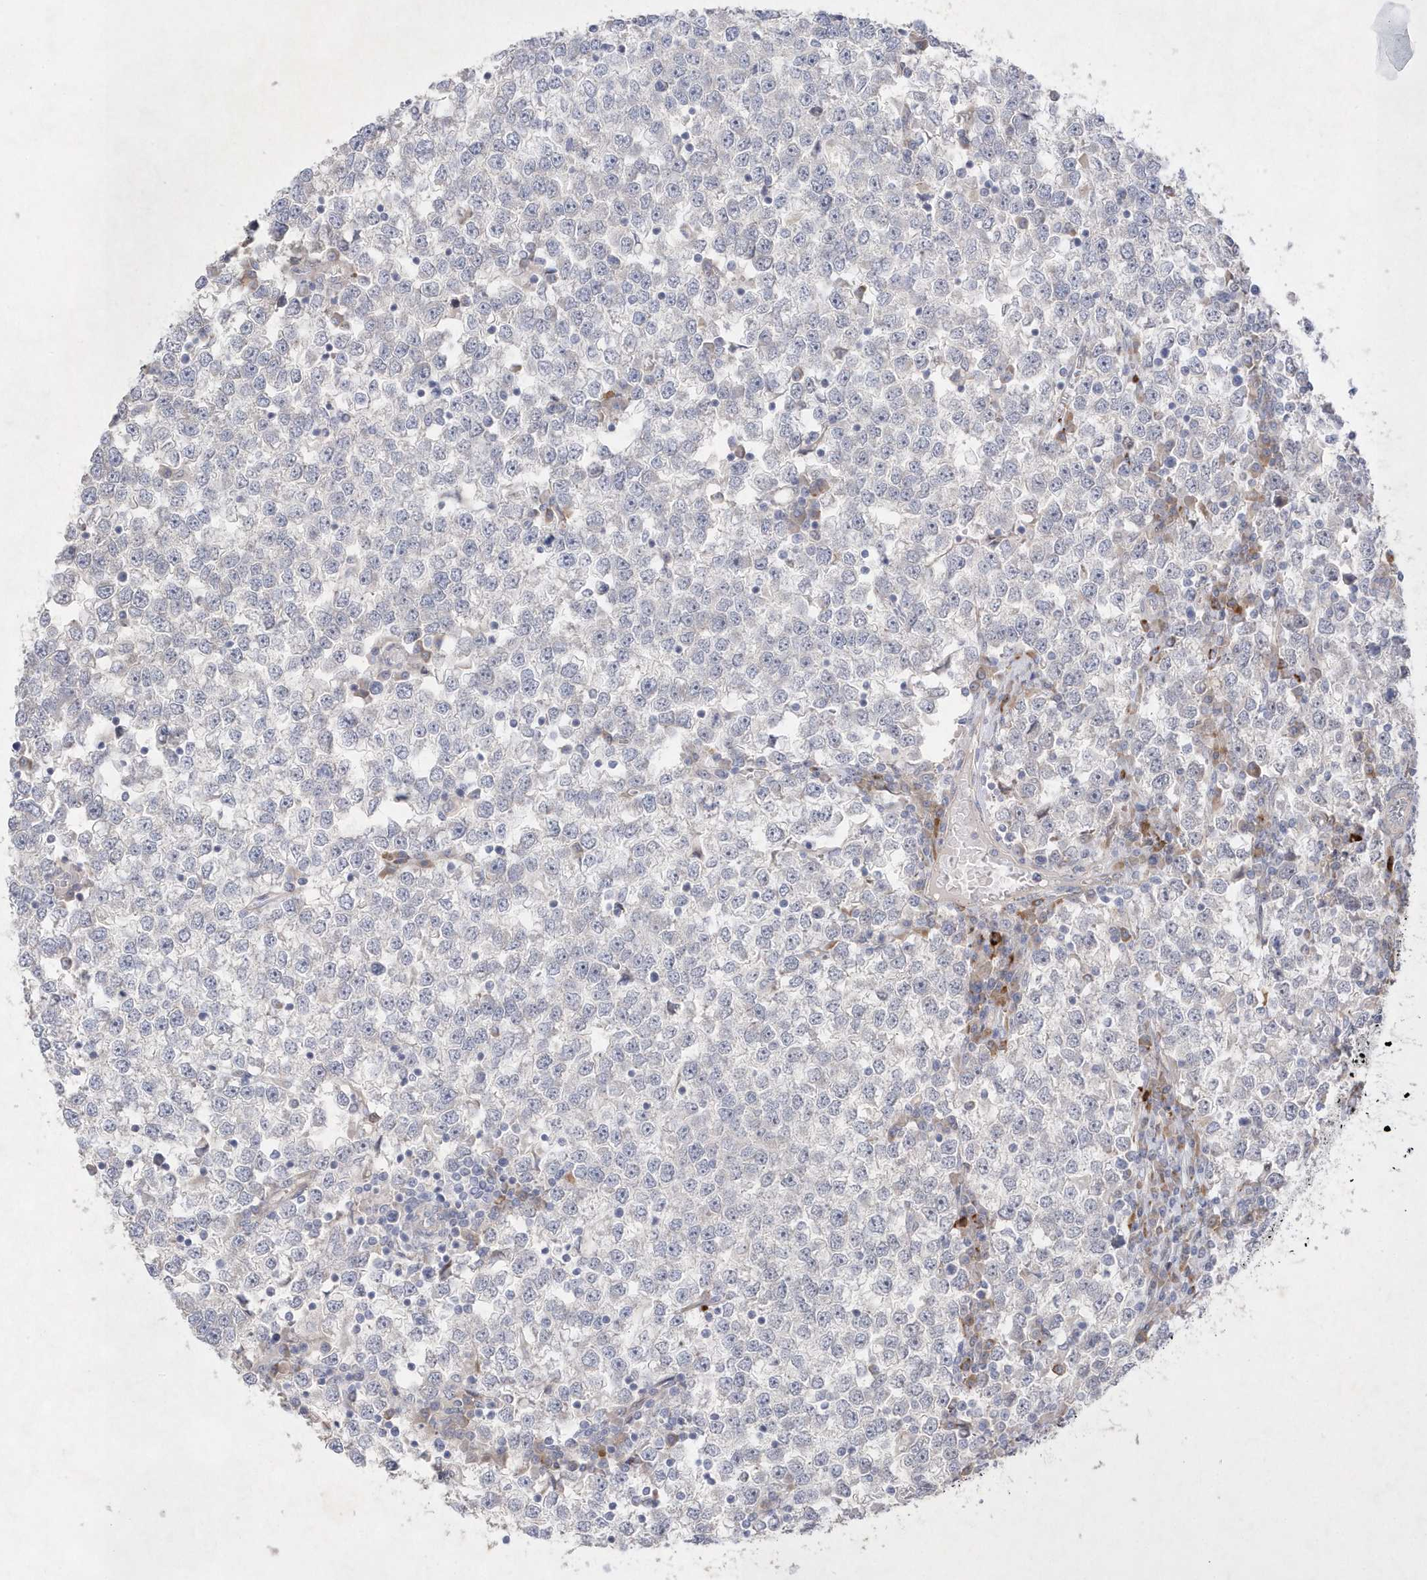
{"staining": {"intensity": "negative", "quantity": "none", "location": "none"}, "tissue": "testis cancer", "cell_type": "Tumor cells", "image_type": "cancer", "snomed": [{"axis": "morphology", "description": "Seminoma, NOS"}, {"axis": "topography", "description": "Testis"}], "caption": "Tumor cells are negative for protein expression in human testis cancer.", "gene": "TMEM132B", "patient": {"sex": "male", "age": 65}}